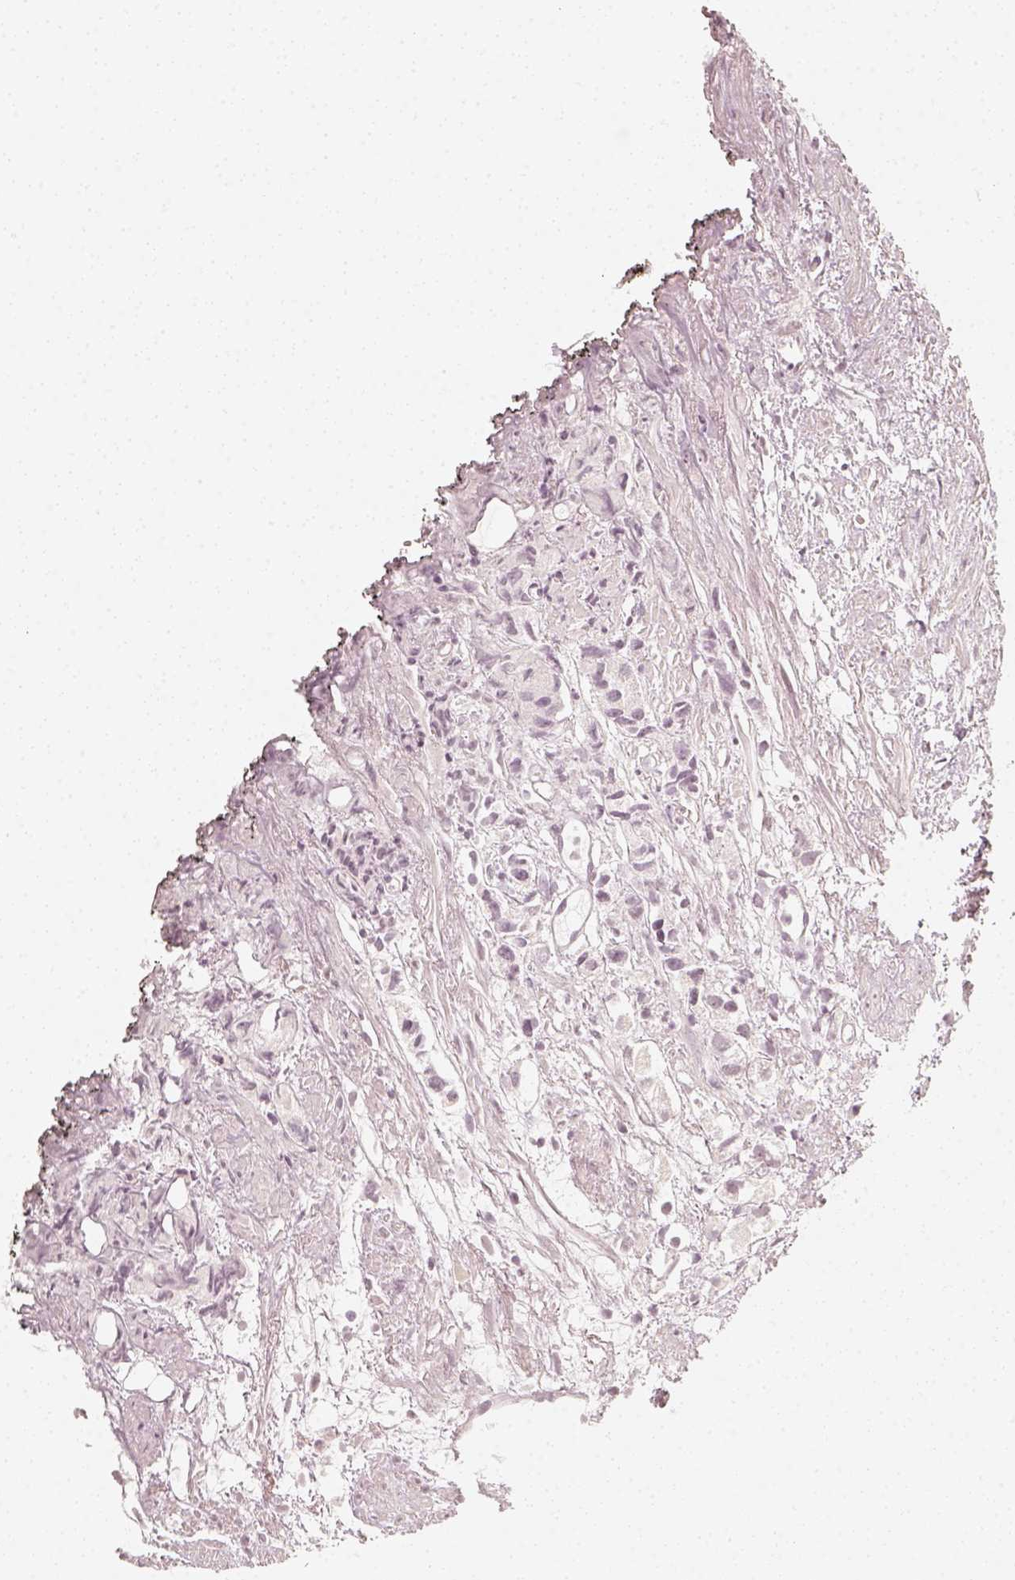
{"staining": {"intensity": "negative", "quantity": "none", "location": "none"}, "tissue": "prostate cancer", "cell_type": "Tumor cells", "image_type": "cancer", "snomed": [{"axis": "morphology", "description": "Adenocarcinoma, High grade"}, {"axis": "topography", "description": "Prostate"}], "caption": "A histopathology image of prostate cancer stained for a protein demonstrates no brown staining in tumor cells.", "gene": "KRTAP2-1", "patient": {"sex": "male", "age": 68}}